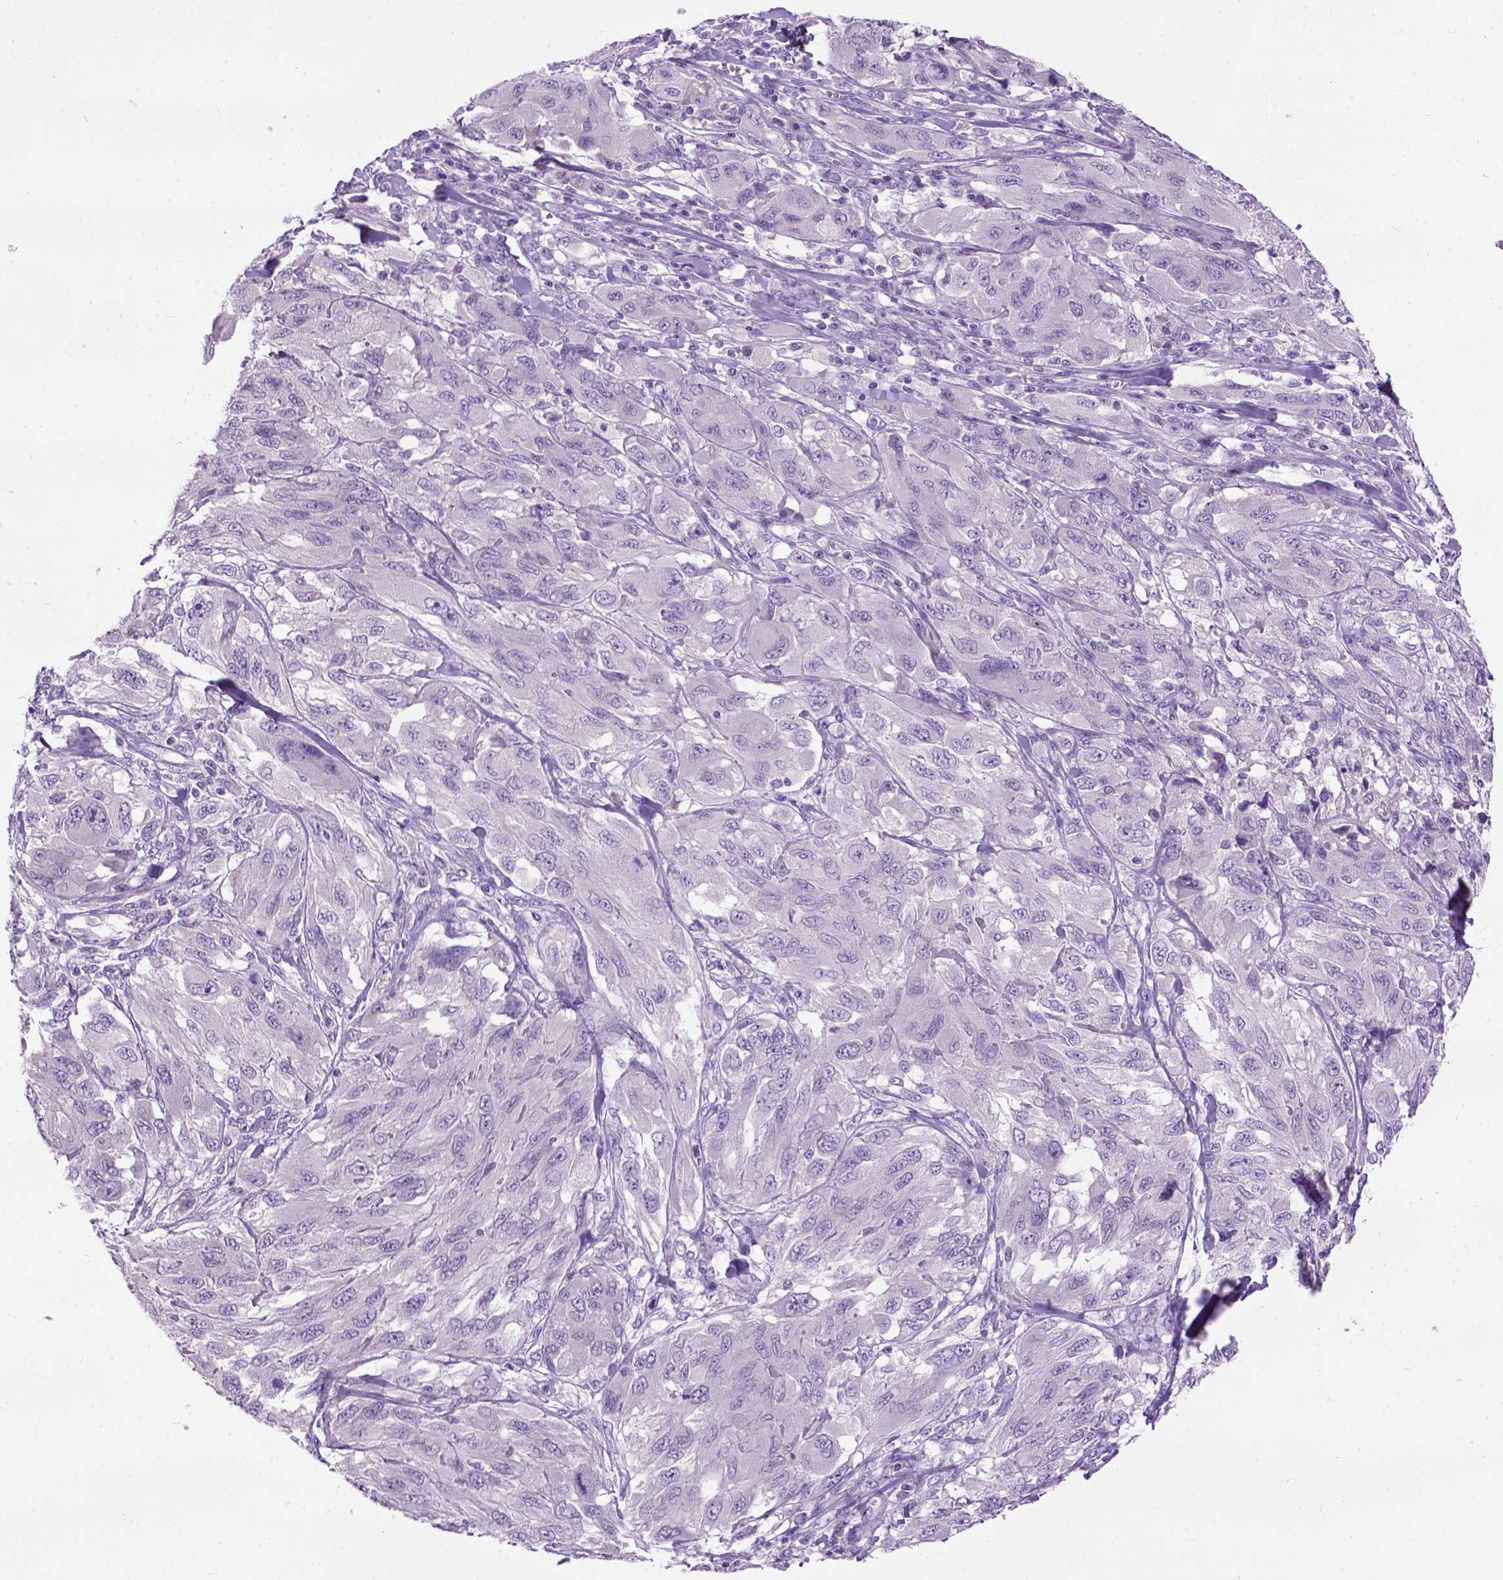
{"staining": {"intensity": "negative", "quantity": "none", "location": "none"}, "tissue": "melanoma", "cell_type": "Tumor cells", "image_type": "cancer", "snomed": [{"axis": "morphology", "description": "Malignant melanoma, NOS"}, {"axis": "topography", "description": "Skin"}], "caption": "Immunohistochemistry of human melanoma demonstrates no positivity in tumor cells.", "gene": "MAPT", "patient": {"sex": "female", "age": 91}}